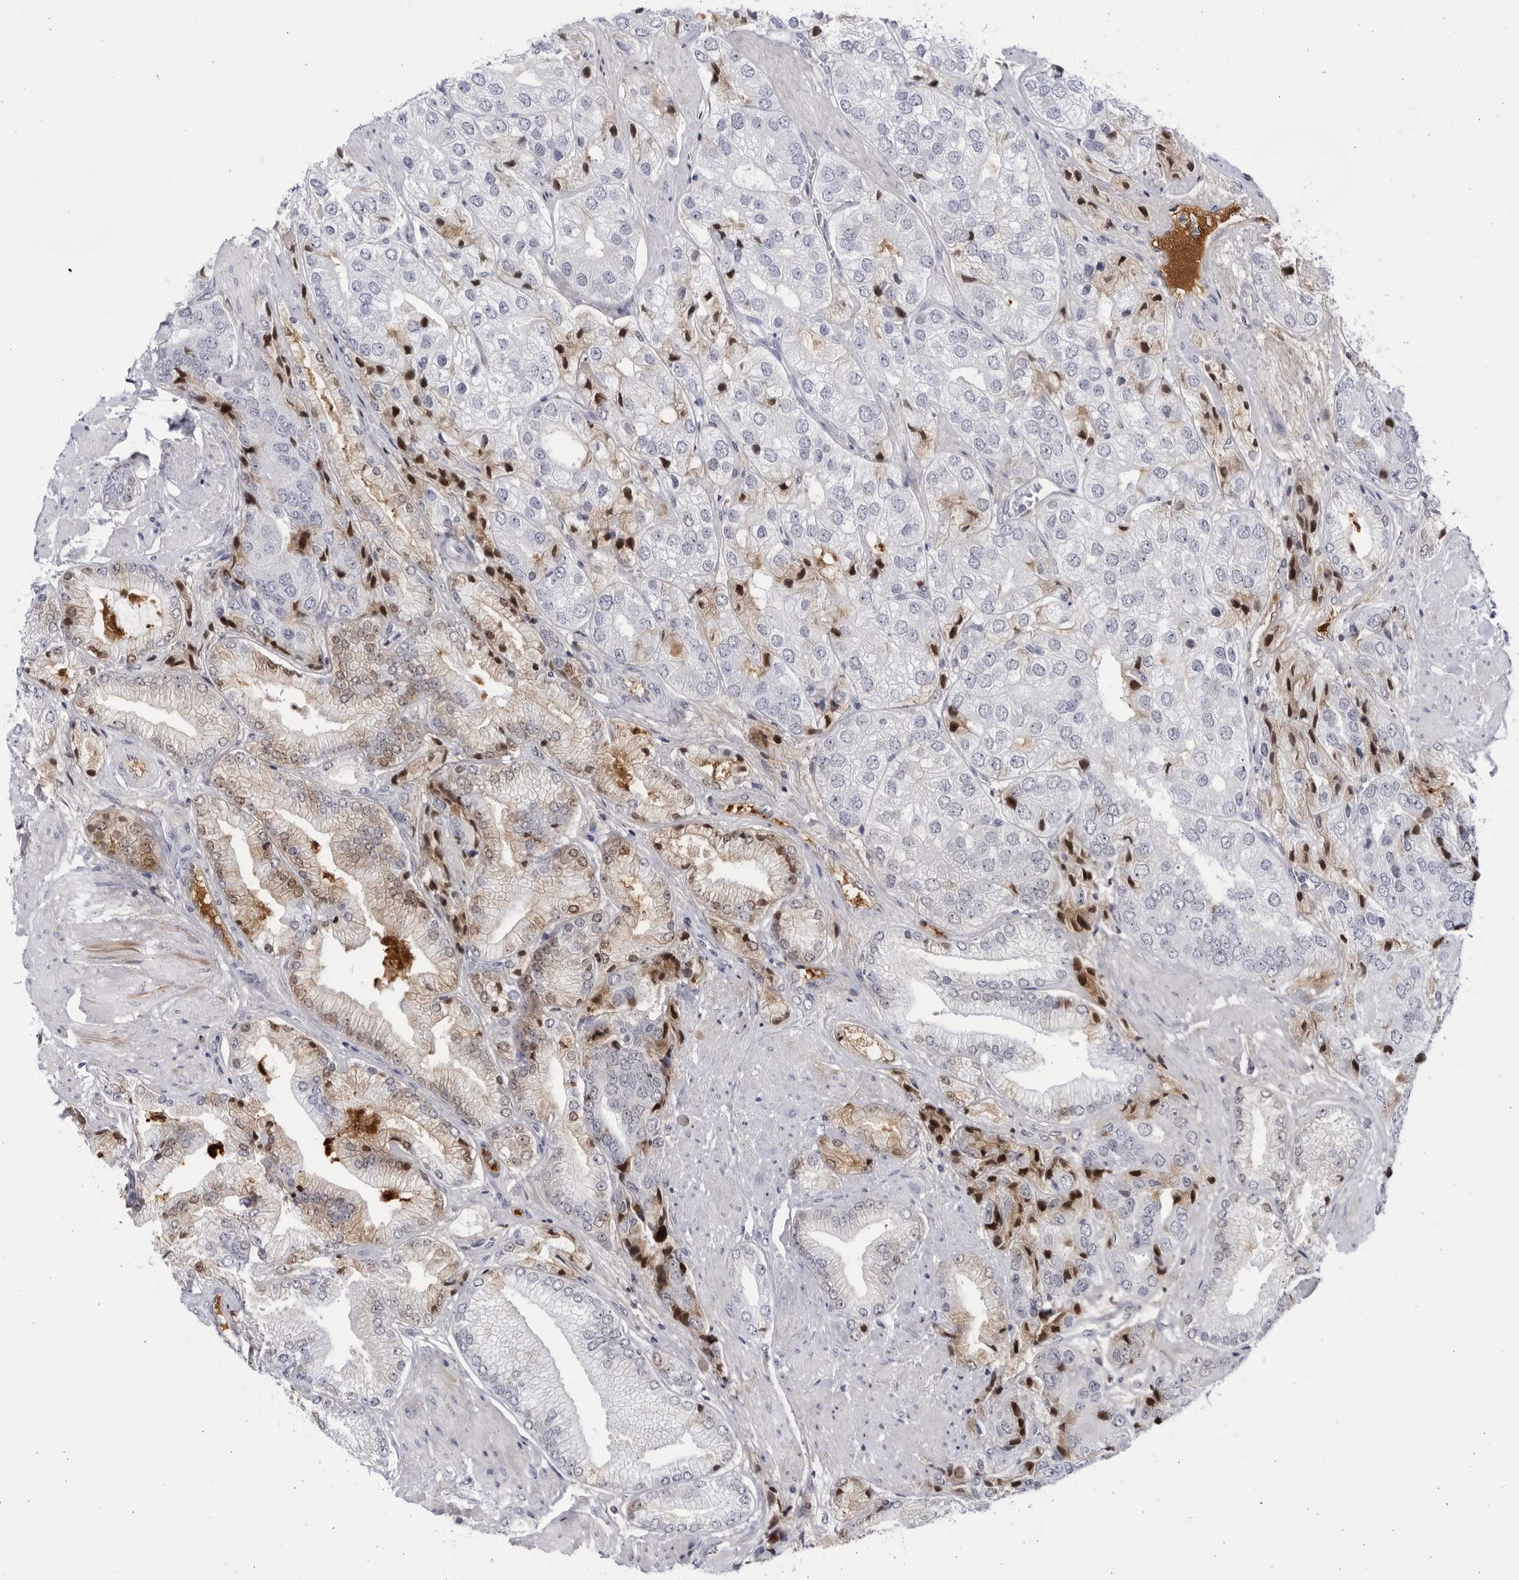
{"staining": {"intensity": "moderate", "quantity": "<25%", "location": "nuclear"}, "tissue": "prostate cancer", "cell_type": "Tumor cells", "image_type": "cancer", "snomed": [{"axis": "morphology", "description": "Adenocarcinoma, High grade"}, {"axis": "topography", "description": "Prostate"}], "caption": "Moderate nuclear protein expression is present in approximately <25% of tumor cells in prostate high-grade adenocarcinoma.", "gene": "CNBD1", "patient": {"sex": "male", "age": 50}}